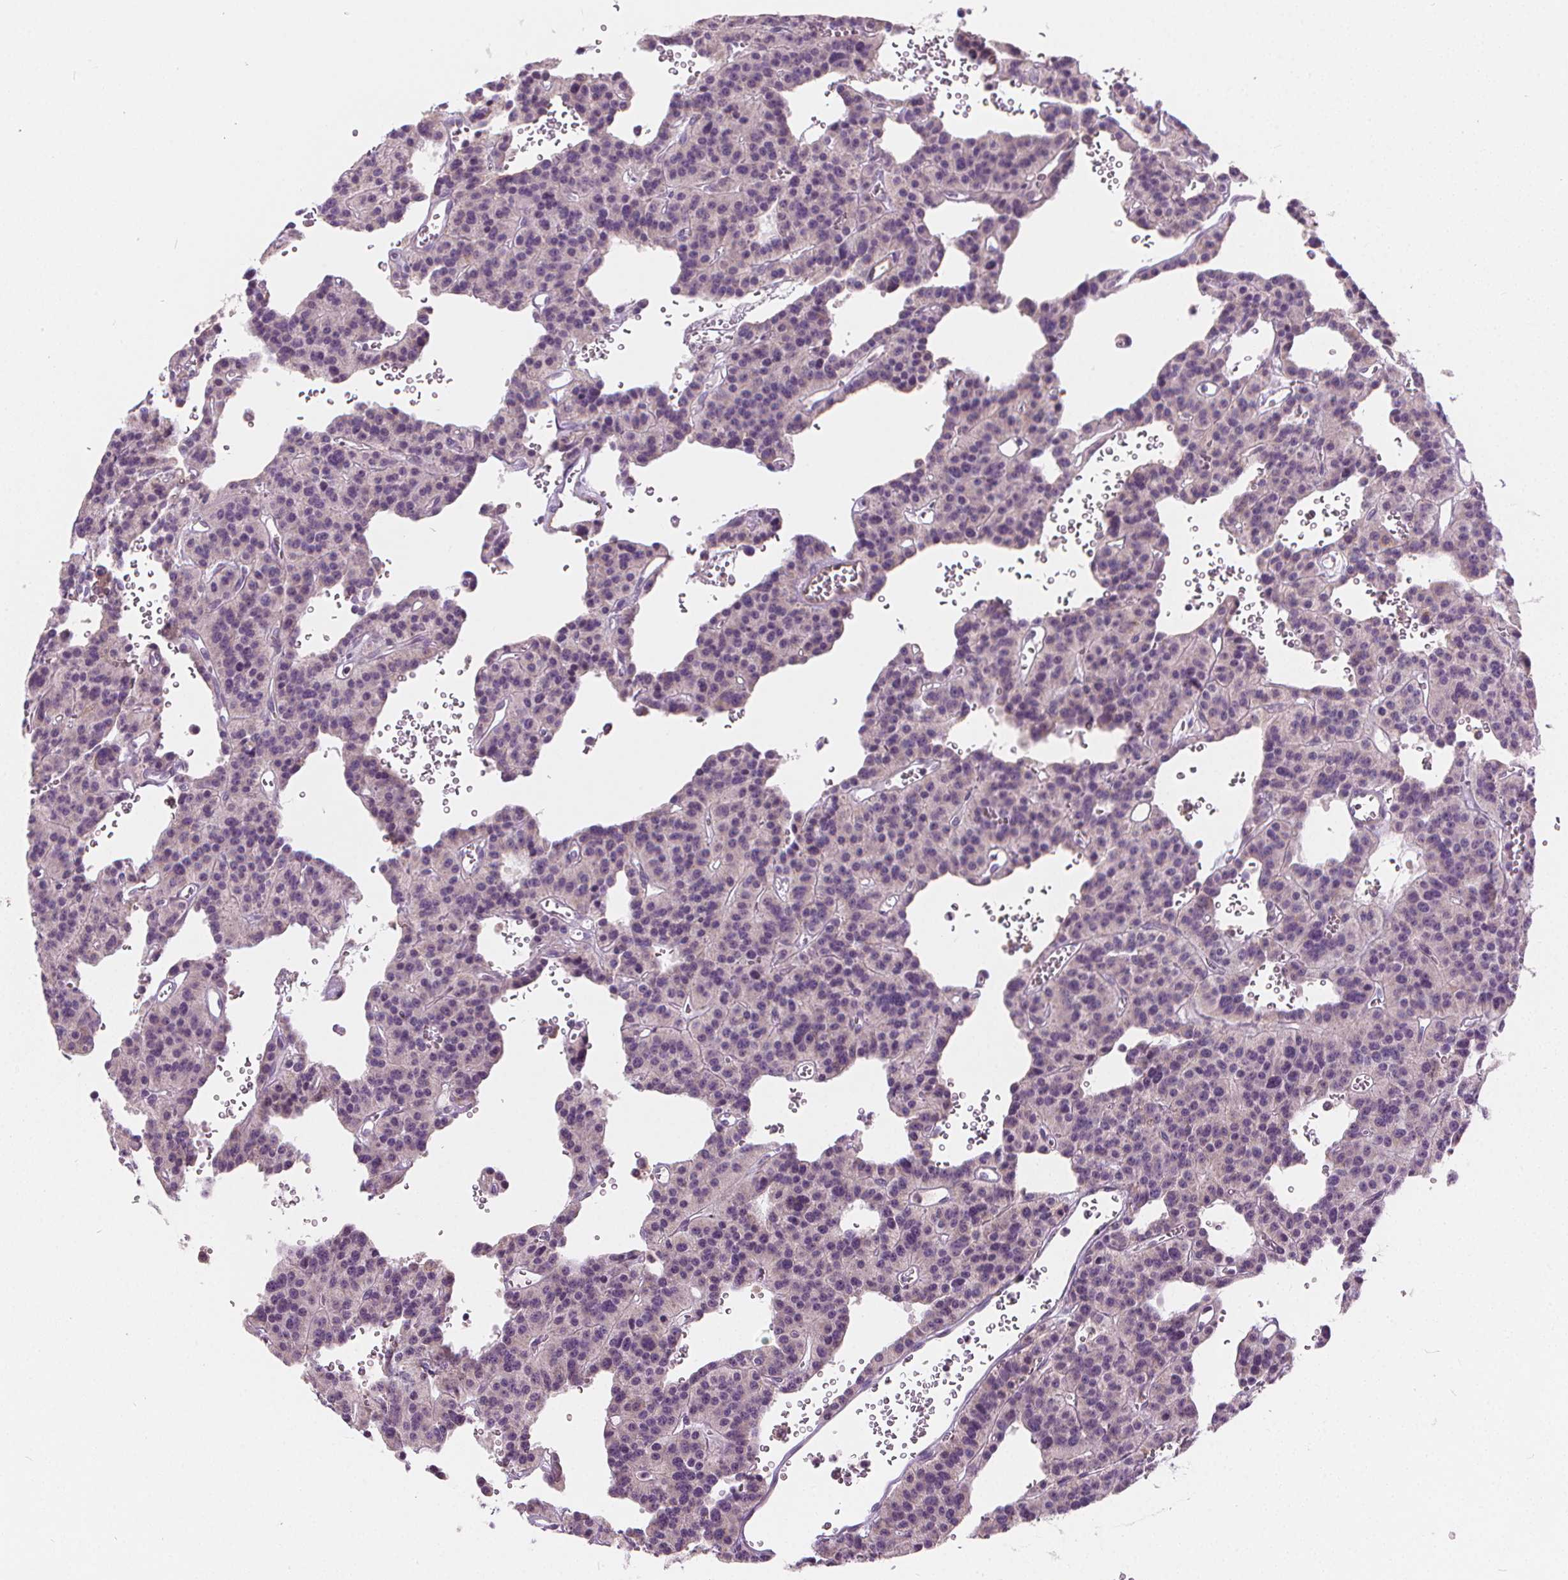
{"staining": {"intensity": "negative", "quantity": "none", "location": "none"}, "tissue": "carcinoid", "cell_type": "Tumor cells", "image_type": "cancer", "snomed": [{"axis": "morphology", "description": "Carcinoid, malignant, NOS"}, {"axis": "topography", "description": "Lung"}], "caption": "The micrograph exhibits no staining of tumor cells in carcinoid (malignant). (Stains: DAB (3,3'-diaminobenzidine) IHC with hematoxylin counter stain, Microscopy: brightfield microscopy at high magnification).", "gene": "RAB20", "patient": {"sex": "female", "age": 71}}